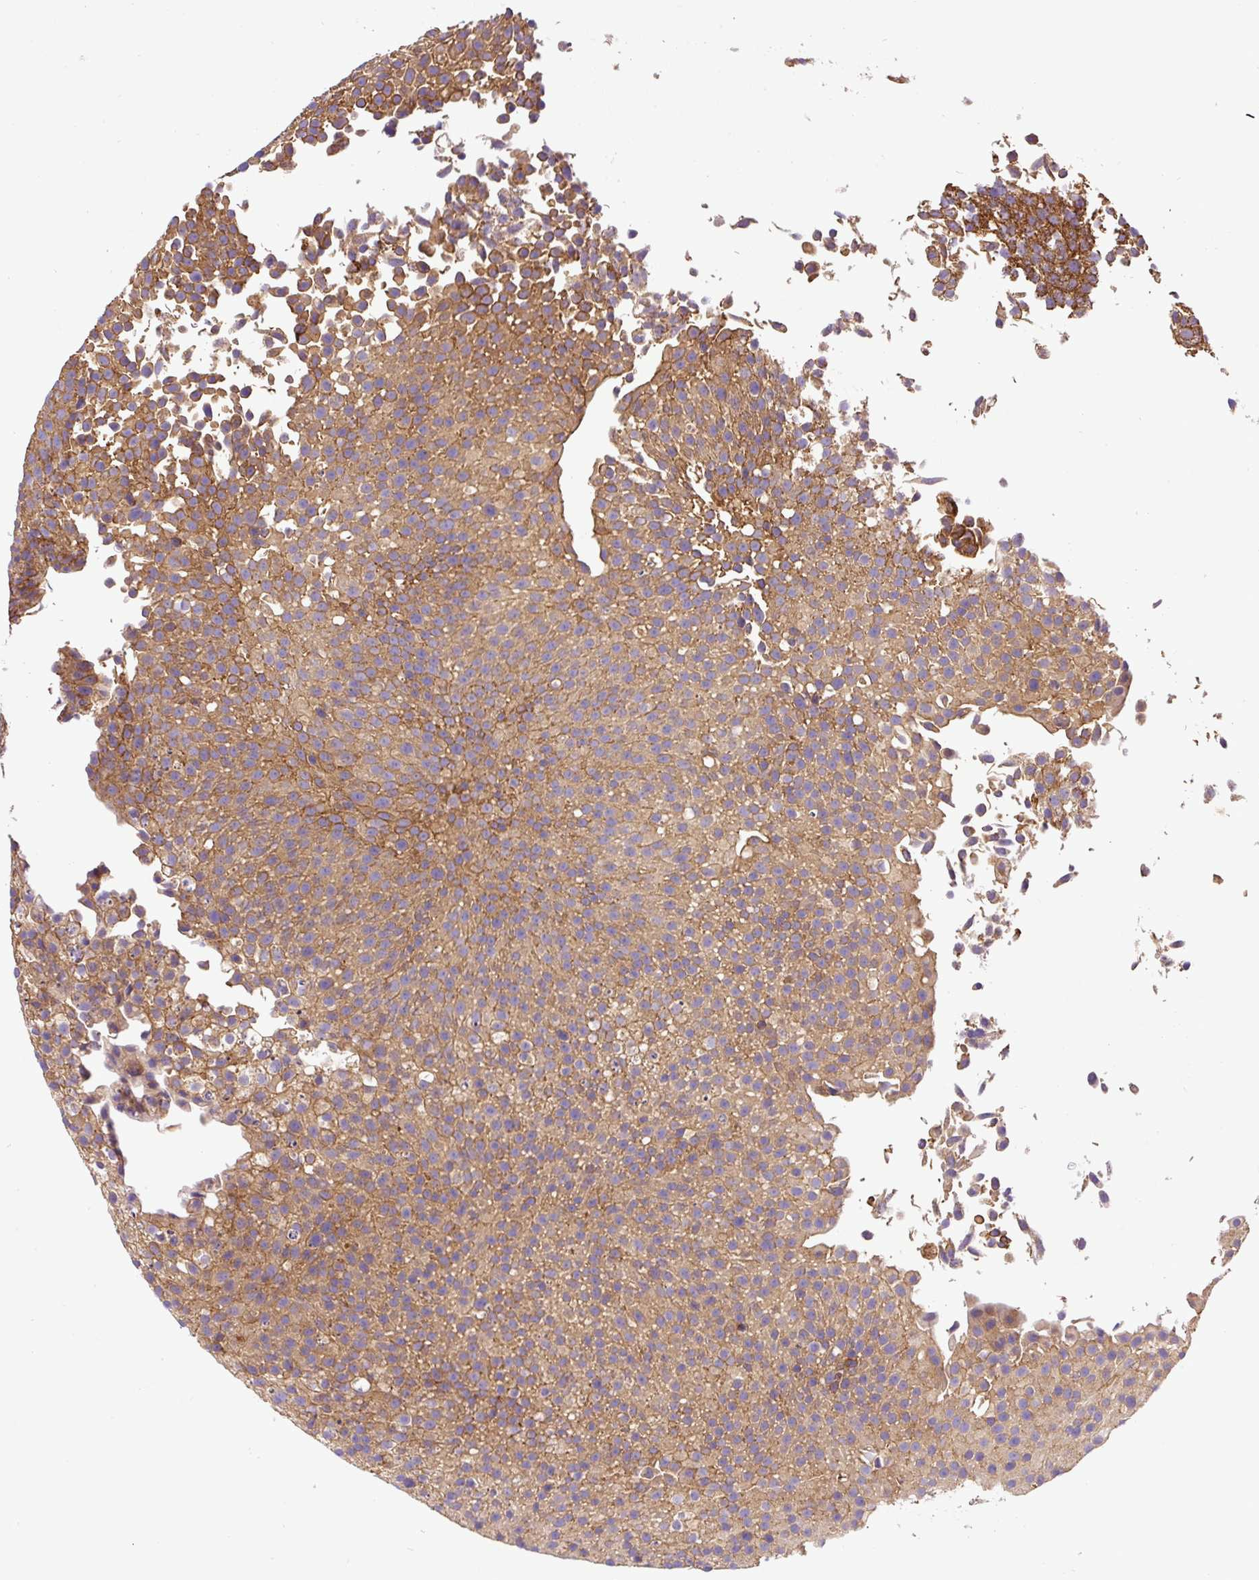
{"staining": {"intensity": "moderate", "quantity": ">75%", "location": "cytoplasmic/membranous"}, "tissue": "urothelial cancer", "cell_type": "Tumor cells", "image_type": "cancer", "snomed": [{"axis": "morphology", "description": "Urothelial carcinoma, Low grade"}, {"axis": "topography", "description": "Urinary bladder"}], "caption": "A photomicrograph of urothelial cancer stained for a protein demonstrates moderate cytoplasmic/membranous brown staining in tumor cells.", "gene": "DCTN1", "patient": {"sex": "female", "age": 79}}